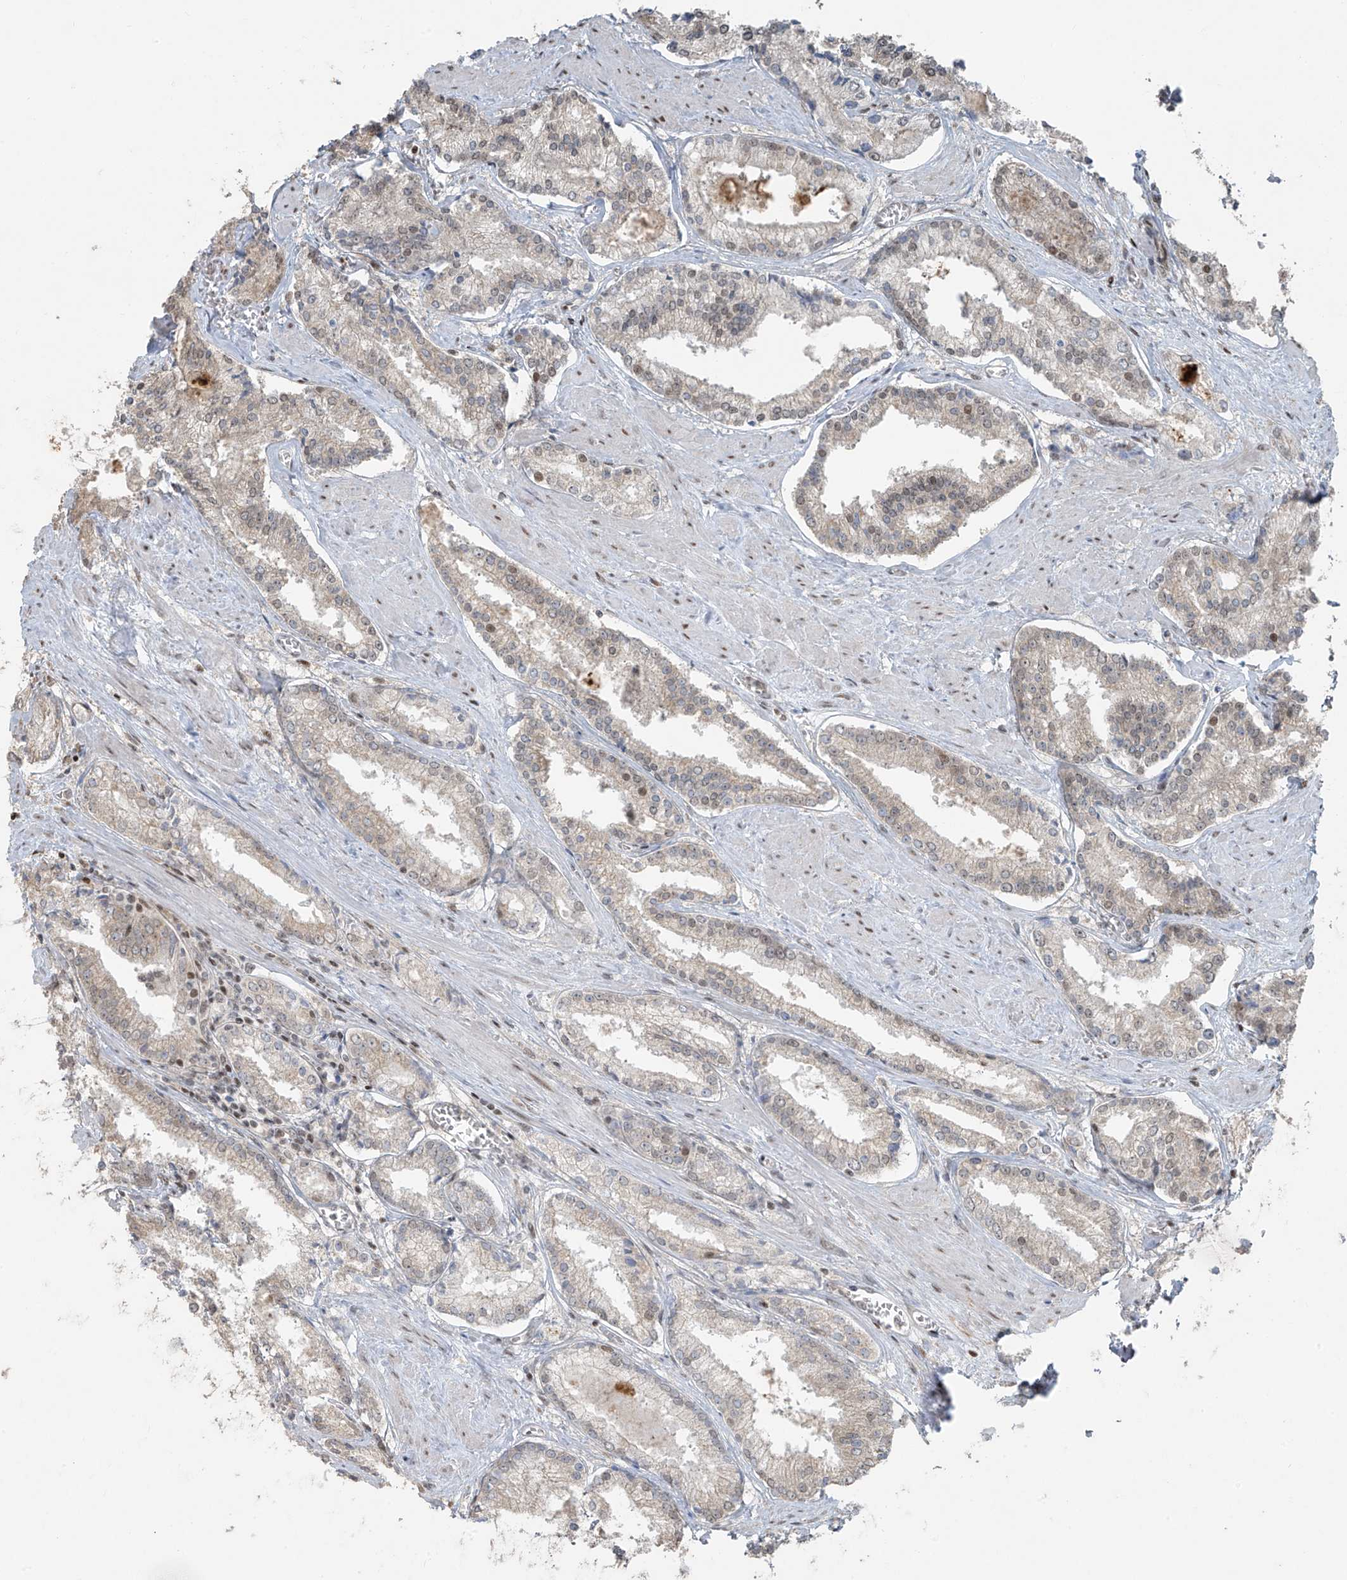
{"staining": {"intensity": "weak", "quantity": "<25%", "location": "nuclear"}, "tissue": "prostate cancer", "cell_type": "Tumor cells", "image_type": "cancer", "snomed": [{"axis": "morphology", "description": "Adenocarcinoma, Low grade"}, {"axis": "topography", "description": "Prostate"}], "caption": "The image shows no significant positivity in tumor cells of prostate cancer (adenocarcinoma (low-grade)). The staining was performed using DAB to visualize the protein expression in brown, while the nuclei were stained in blue with hematoxylin (Magnification: 20x).", "gene": "TTC22", "patient": {"sex": "male", "age": 54}}